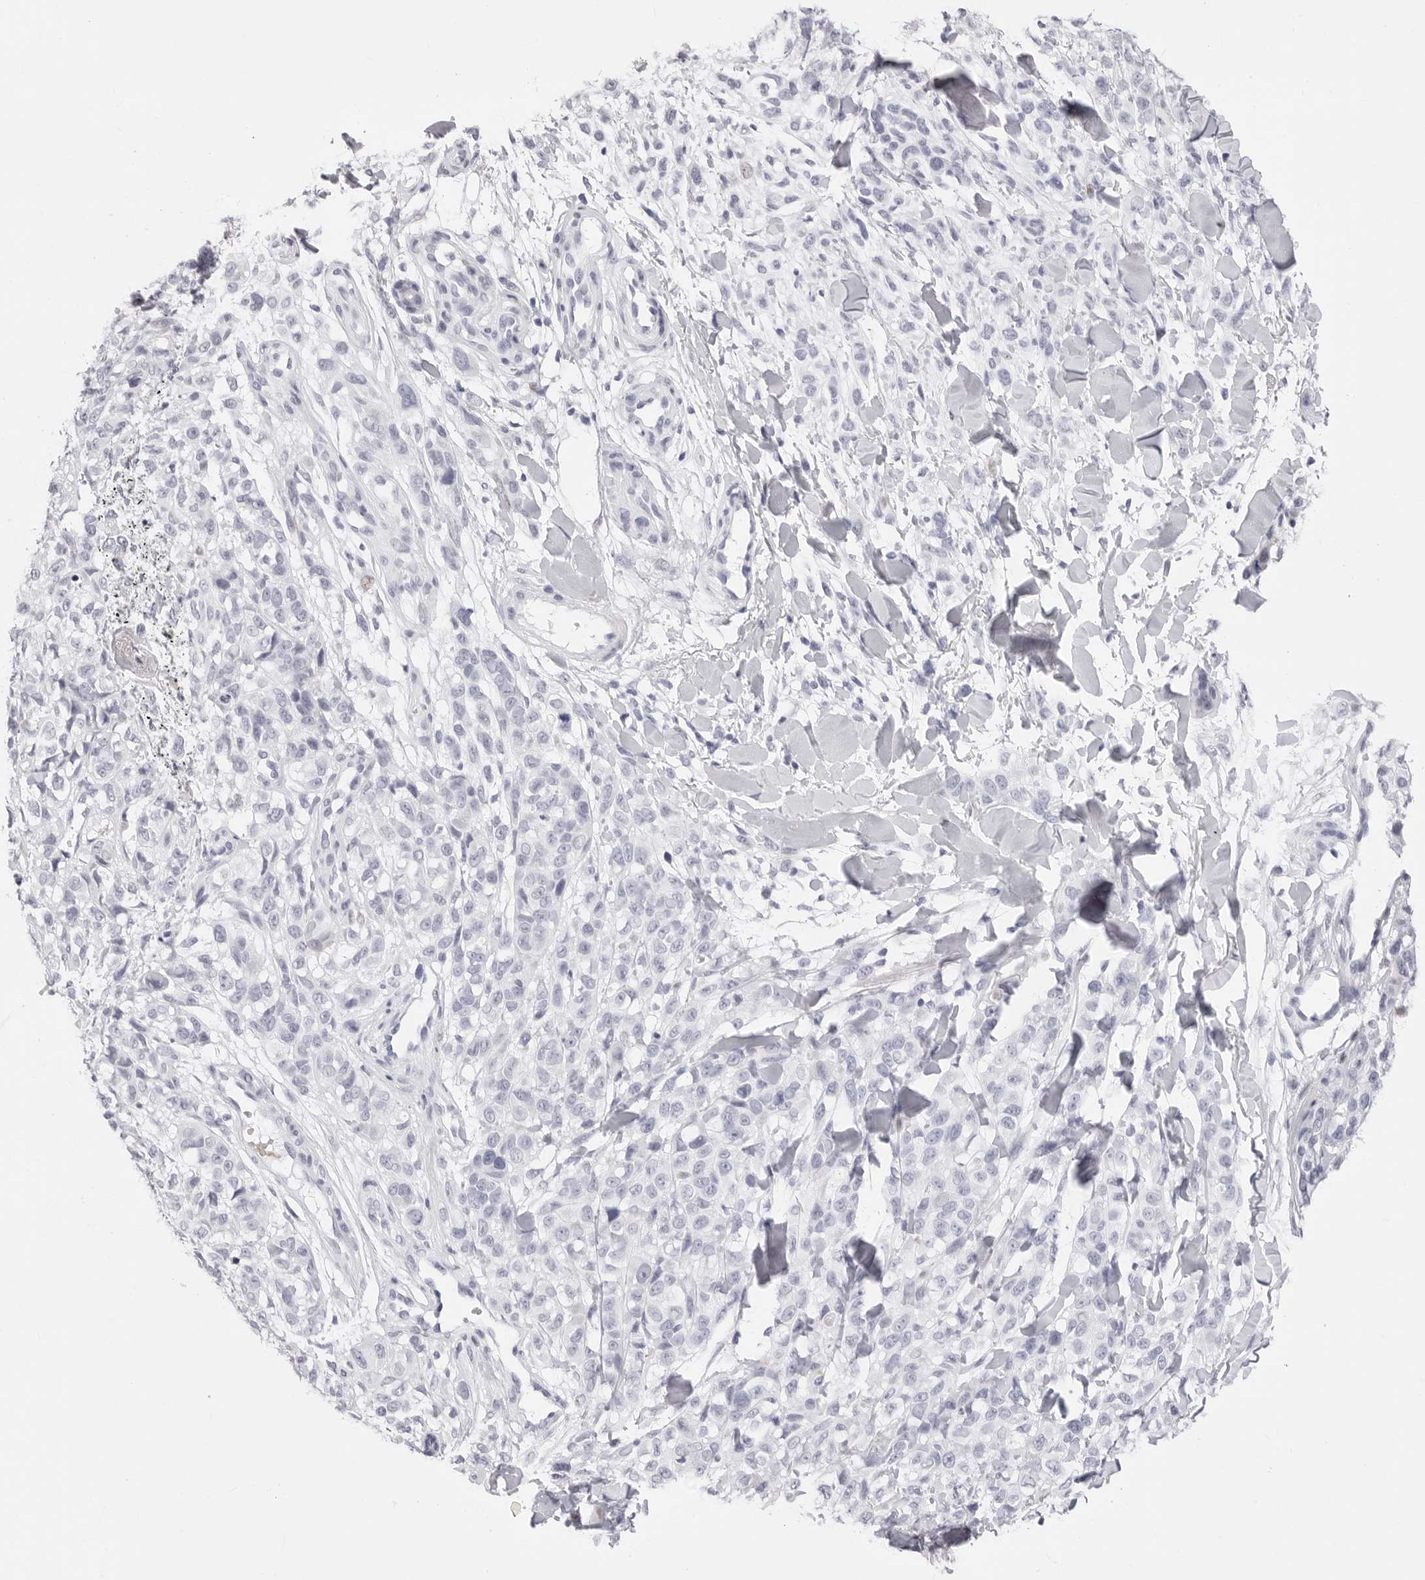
{"staining": {"intensity": "negative", "quantity": "none", "location": "none"}, "tissue": "melanoma", "cell_type": "Tumor cells", "image_type": "cancer", "snomed": [{"axis": "morphology", "description": "Malignant melanoma, Metastatic site"}, {"axis": "topography", "description": "Skin"}], "caption": "An image of human melanoma is negative for staining in tumor cells.", "gene": "TSSK1B", "patient": {"sex": "female", "age": 72}}